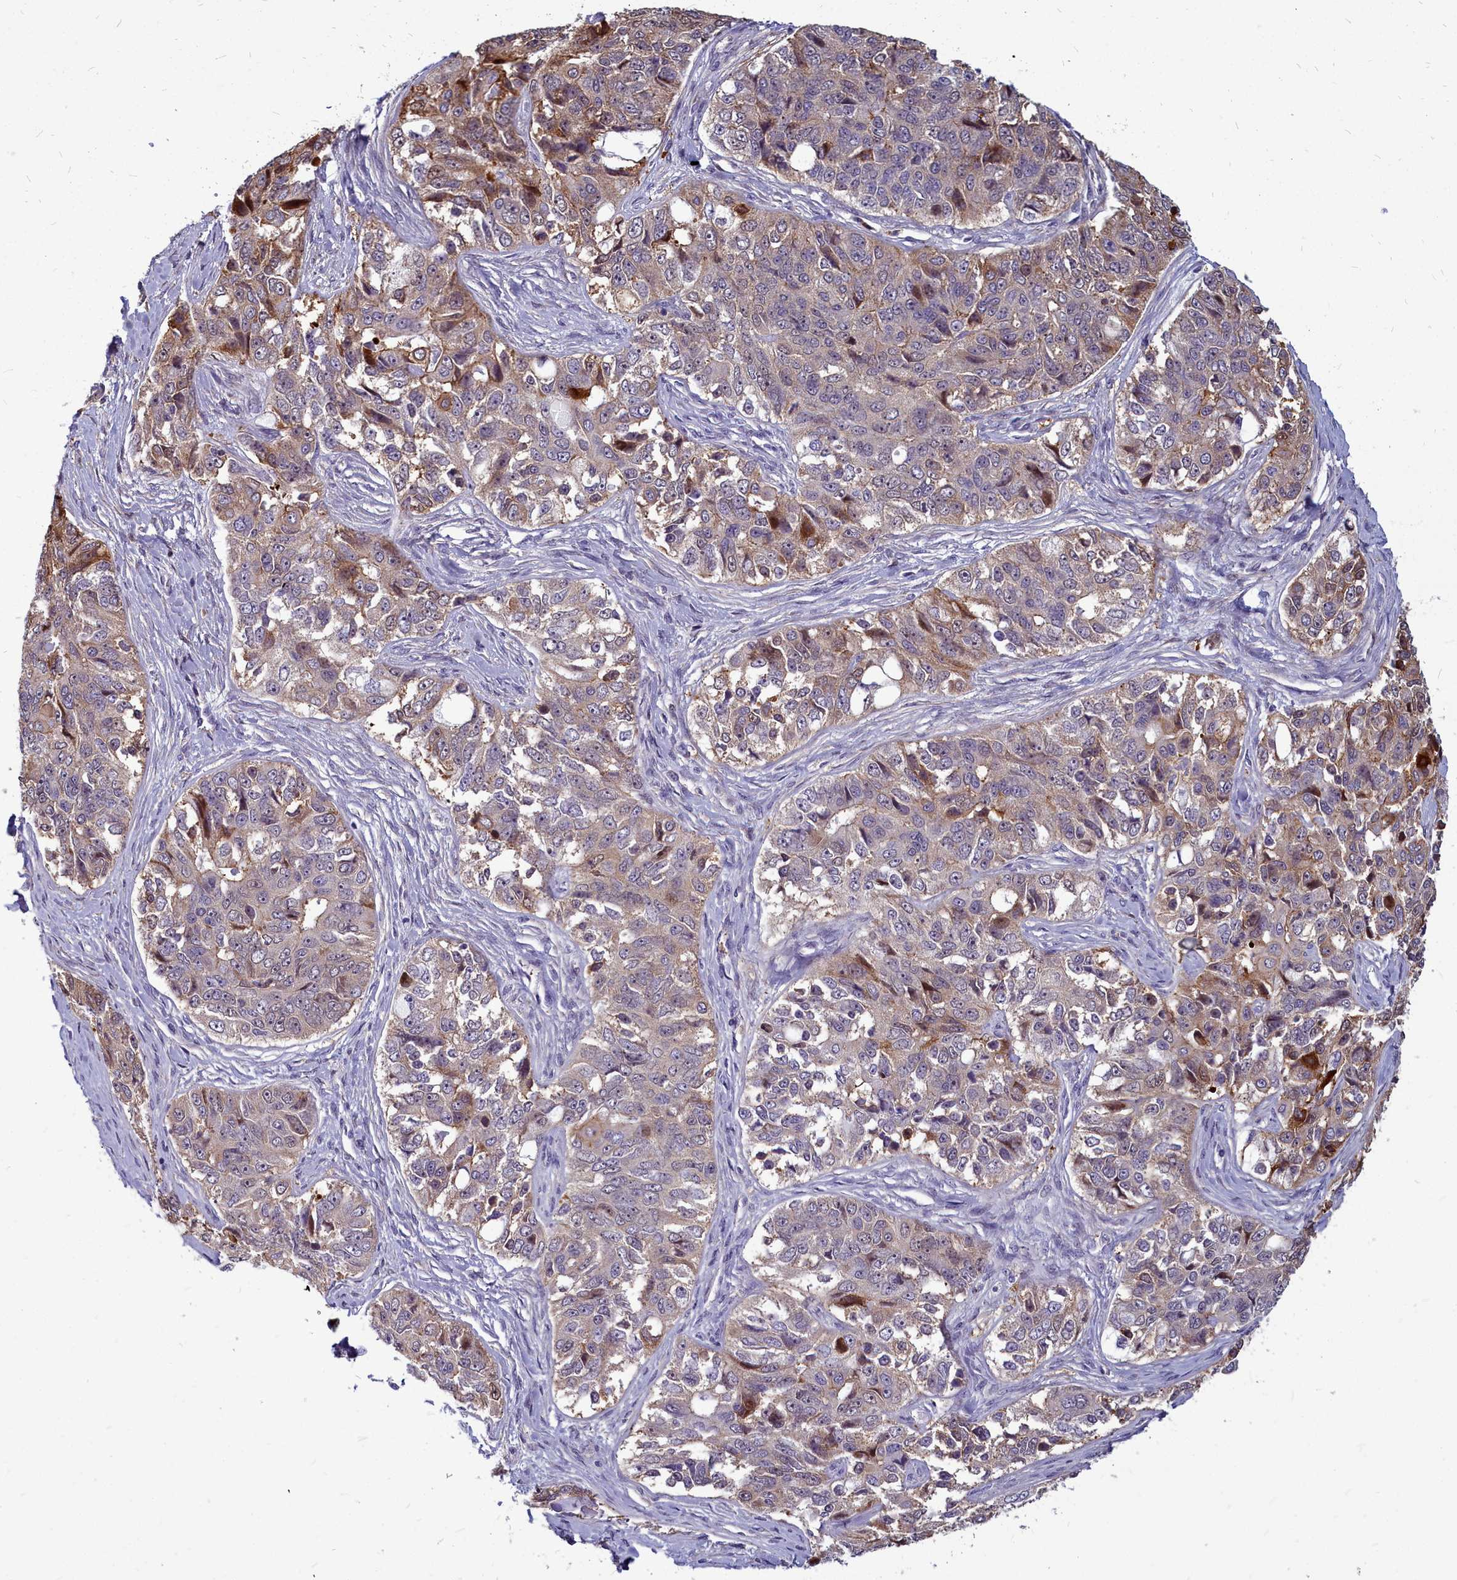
{"staining": {"intensity": "moderate", "quantity": "<25%", "location": "cytoplasmic/membranous"}, "tissue": "ovarian cancer", "cell_type": "Tumor cells", "image_type": "cancer", "snomed": [{"axis": "morphology", "description": "Carcinoma, endometroid"}, {"axis": "topography", "description": "Ovary"}], "caption": "The histopathology image displays a brown stain indicating the presence of a protein in the cytoplasmic/membranous of tumor cells in ovarian cancer (endometroid carcinoma).", "gene": "TTC5", "patient": {"sex": "female", "age": 51}}